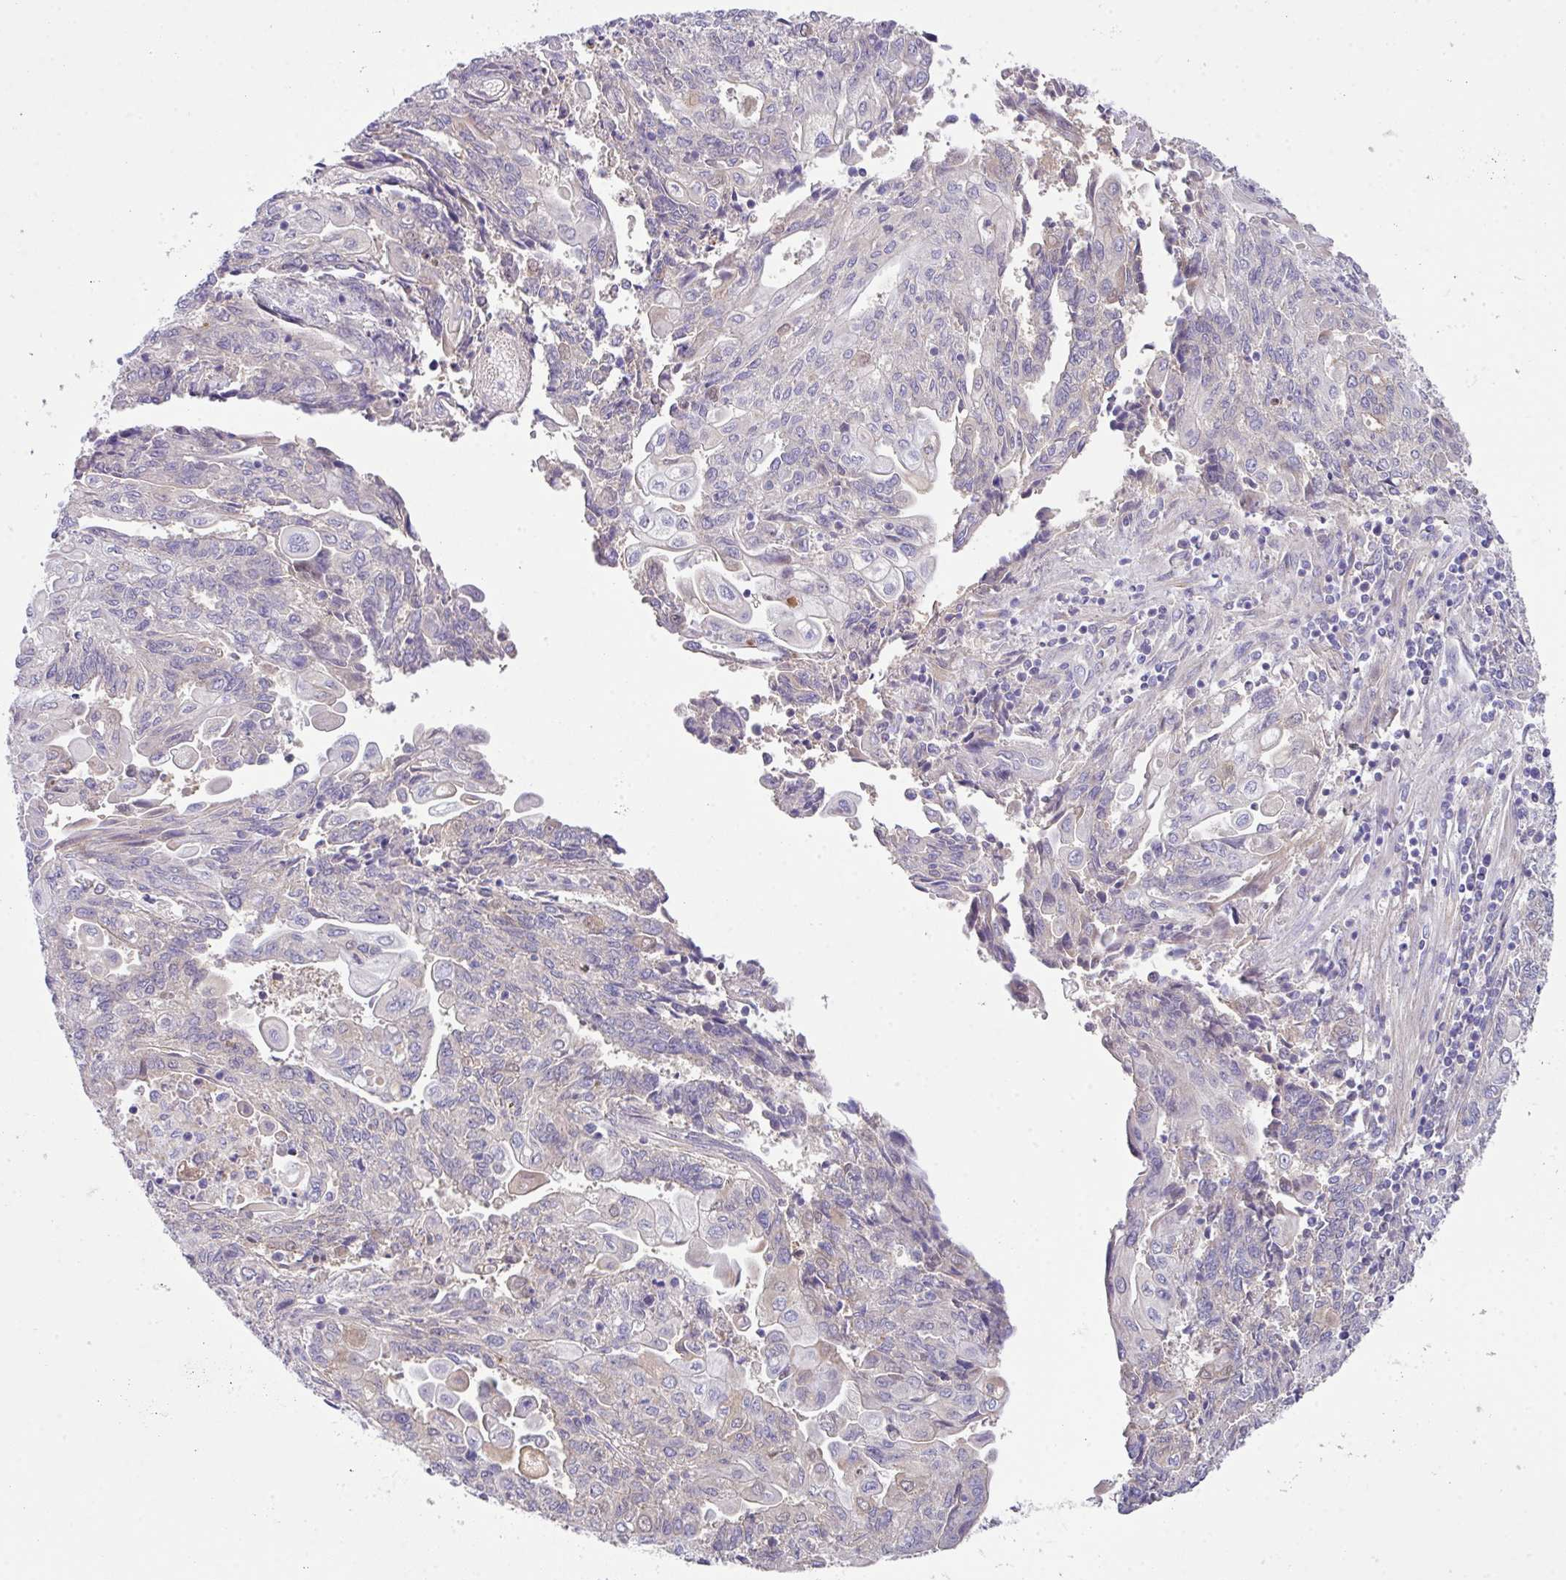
{"staining": {"intensity": "negative", "quantity": "none", "location": "none"}, "tissue": "endometrial cancer", "cell_type": "Tumor cells", "image_type": "cancer", "snomed": [{"axis": "morphology", "description": "Adenocarcinoma, NOS"}, {"axis": "topography", "description": "Endometrium"}], "caption": "IHC of endometrial adenocarcinoma shows no expression in tumor cells.", "gene": "DNAL1", "patient": {"sex": "female", "age": 54}}